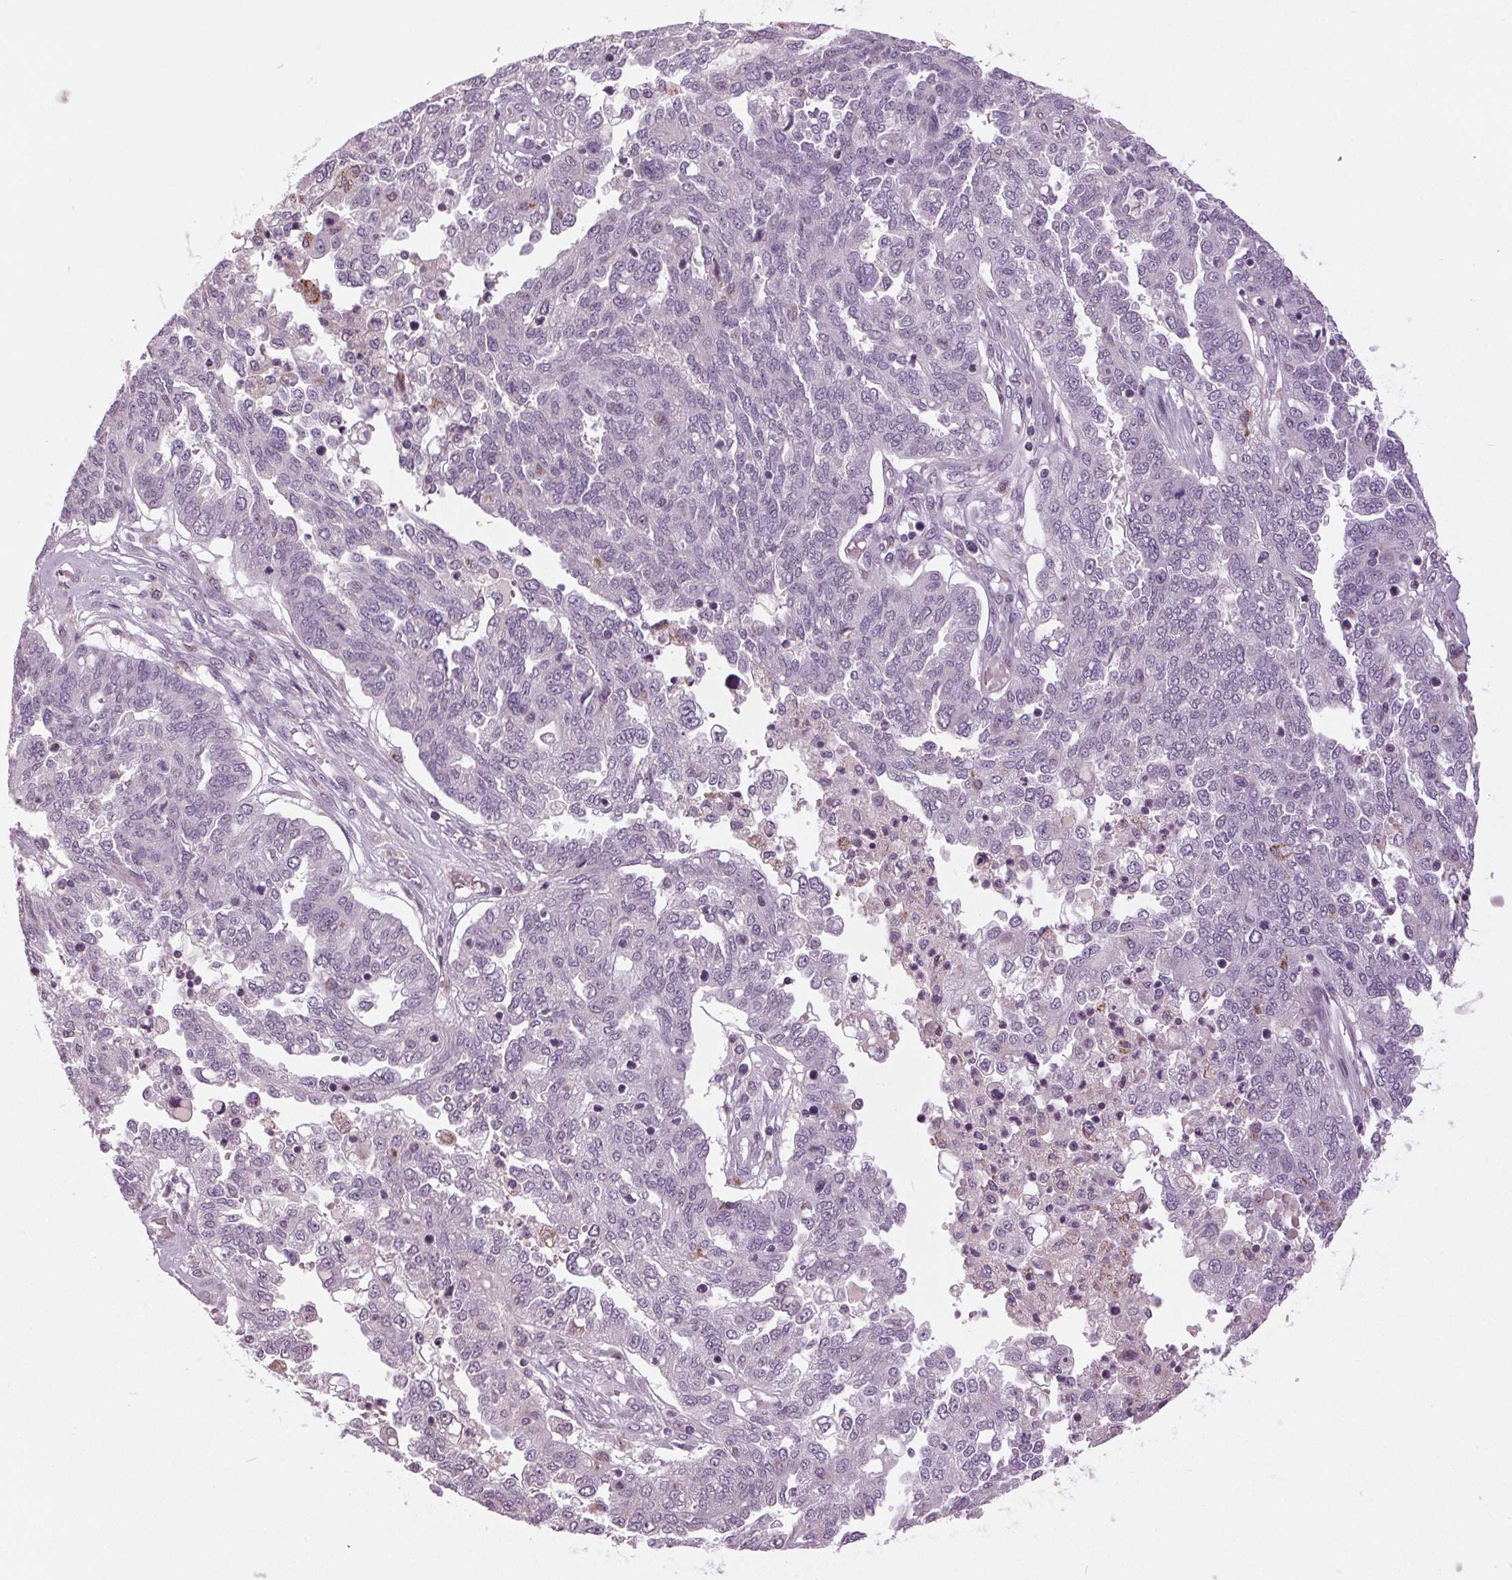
{"staining": {"intensity": "negative", "quantity": "none", "location": "none"}, "tissue": "ovarian cancer", "cell_type": "Tumor cells", "image_type": "cancer", "snomed": [{"axis": "morphology", "description": "Cystadenocarcinoma, serous, NOS"}, {"axis": "topography", "description": "Ovary"}], "caption": "Immunohistochemistry photomicrograph of ovarian cancer stained for a protein (brown), which displays no expression in tumor cells.", "gene": "DNAH12", "patient": {"sex": "female", "age": 67}}